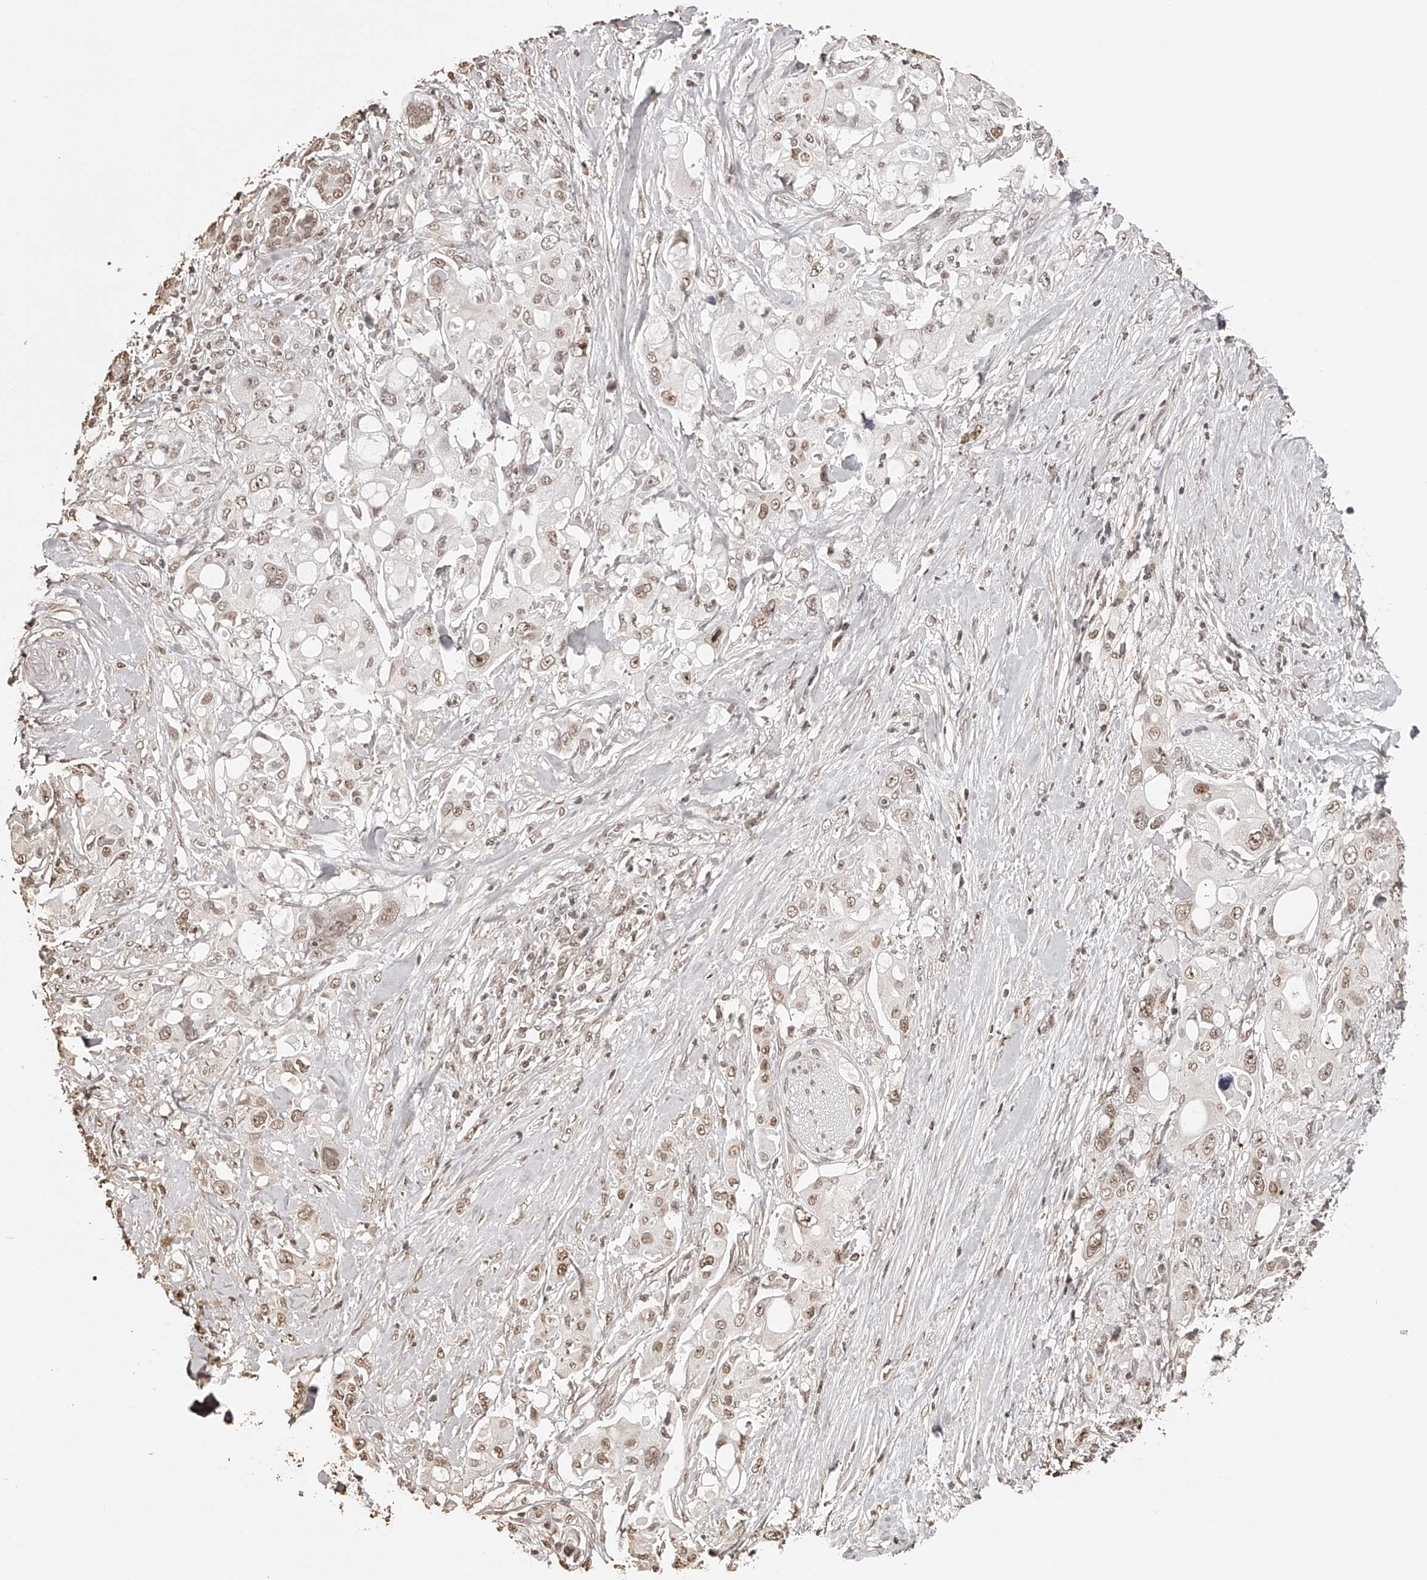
{"staining": {"intensity": "weak", "quantity": ">75%", "location": "nuclear"}, "tissue": "pancreatic cancer", "cell_type": "Tumor cells", "image_type": "cancer", "snomed": [{"axis": "morphology", "description": "Adenocarcinoma, NOS"}, {"axis": "topography", "description": "Pancreas"}], "caption": "Tumor cells show low levels of weak nuclear expression in approximately >75% of cells in human pancreatic cancer (adenocarcinoma).", "gene": "ZNF503", "patient": {"sex": "female", "age": 56}}